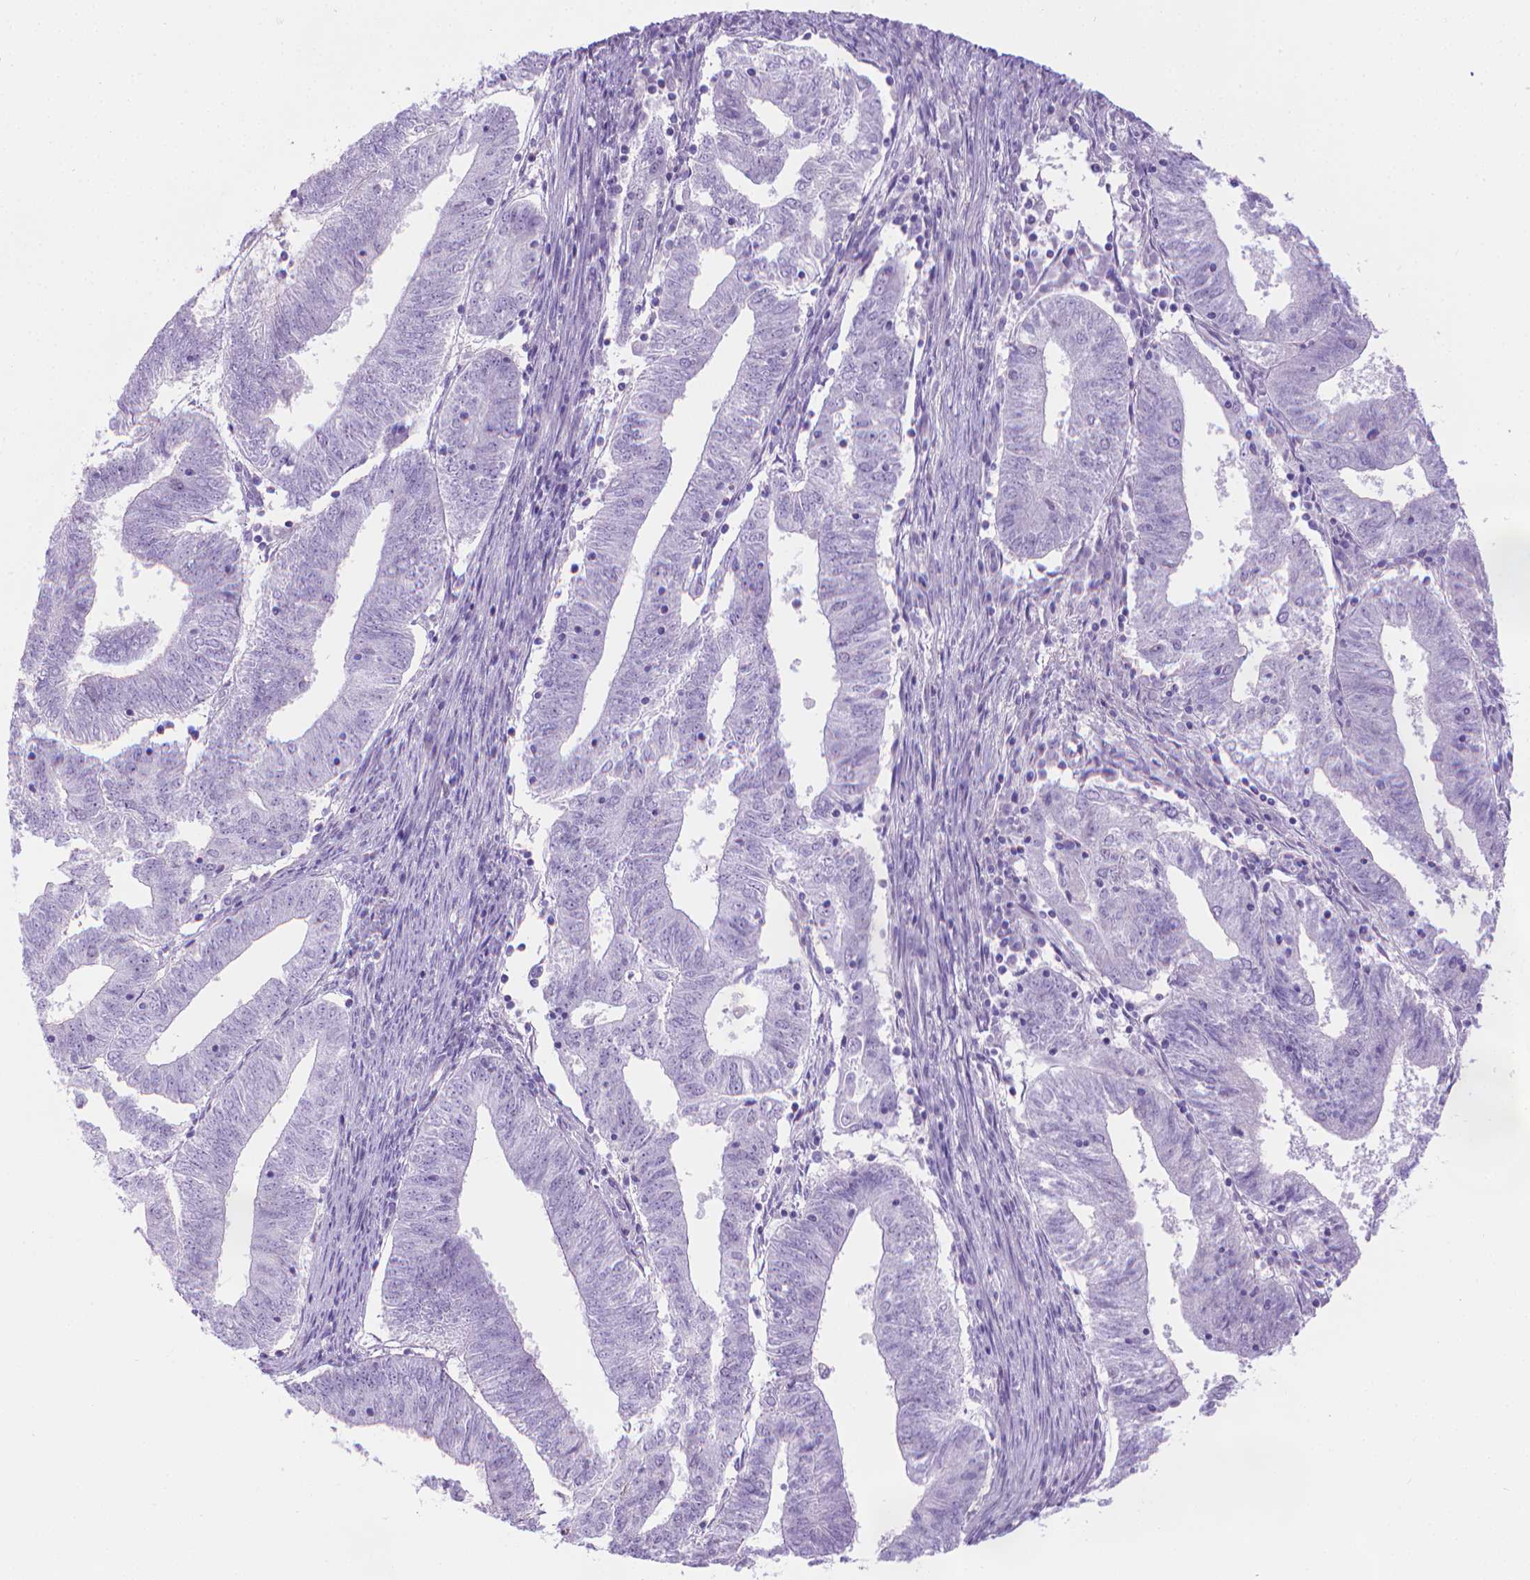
{"staining": {"intensity": "negative", "quantity": "none", "location": "none"}, "tissue": "endometrial cancer", "cell_type": "Tumor cells", "image_type": "cancer", "snomed": [{"axis": "morphology", "description": "Adenocarcinoma, NOS"}, {"axis": "topography", "description": "Endometrium"}], "caption": "Adenocarcinoma (endometrial) was stained to show a protein in brown. There is no significant staining in tumor cells.", "gene": "SPAG6", "patient": {"sex": "female", "age": 82}}